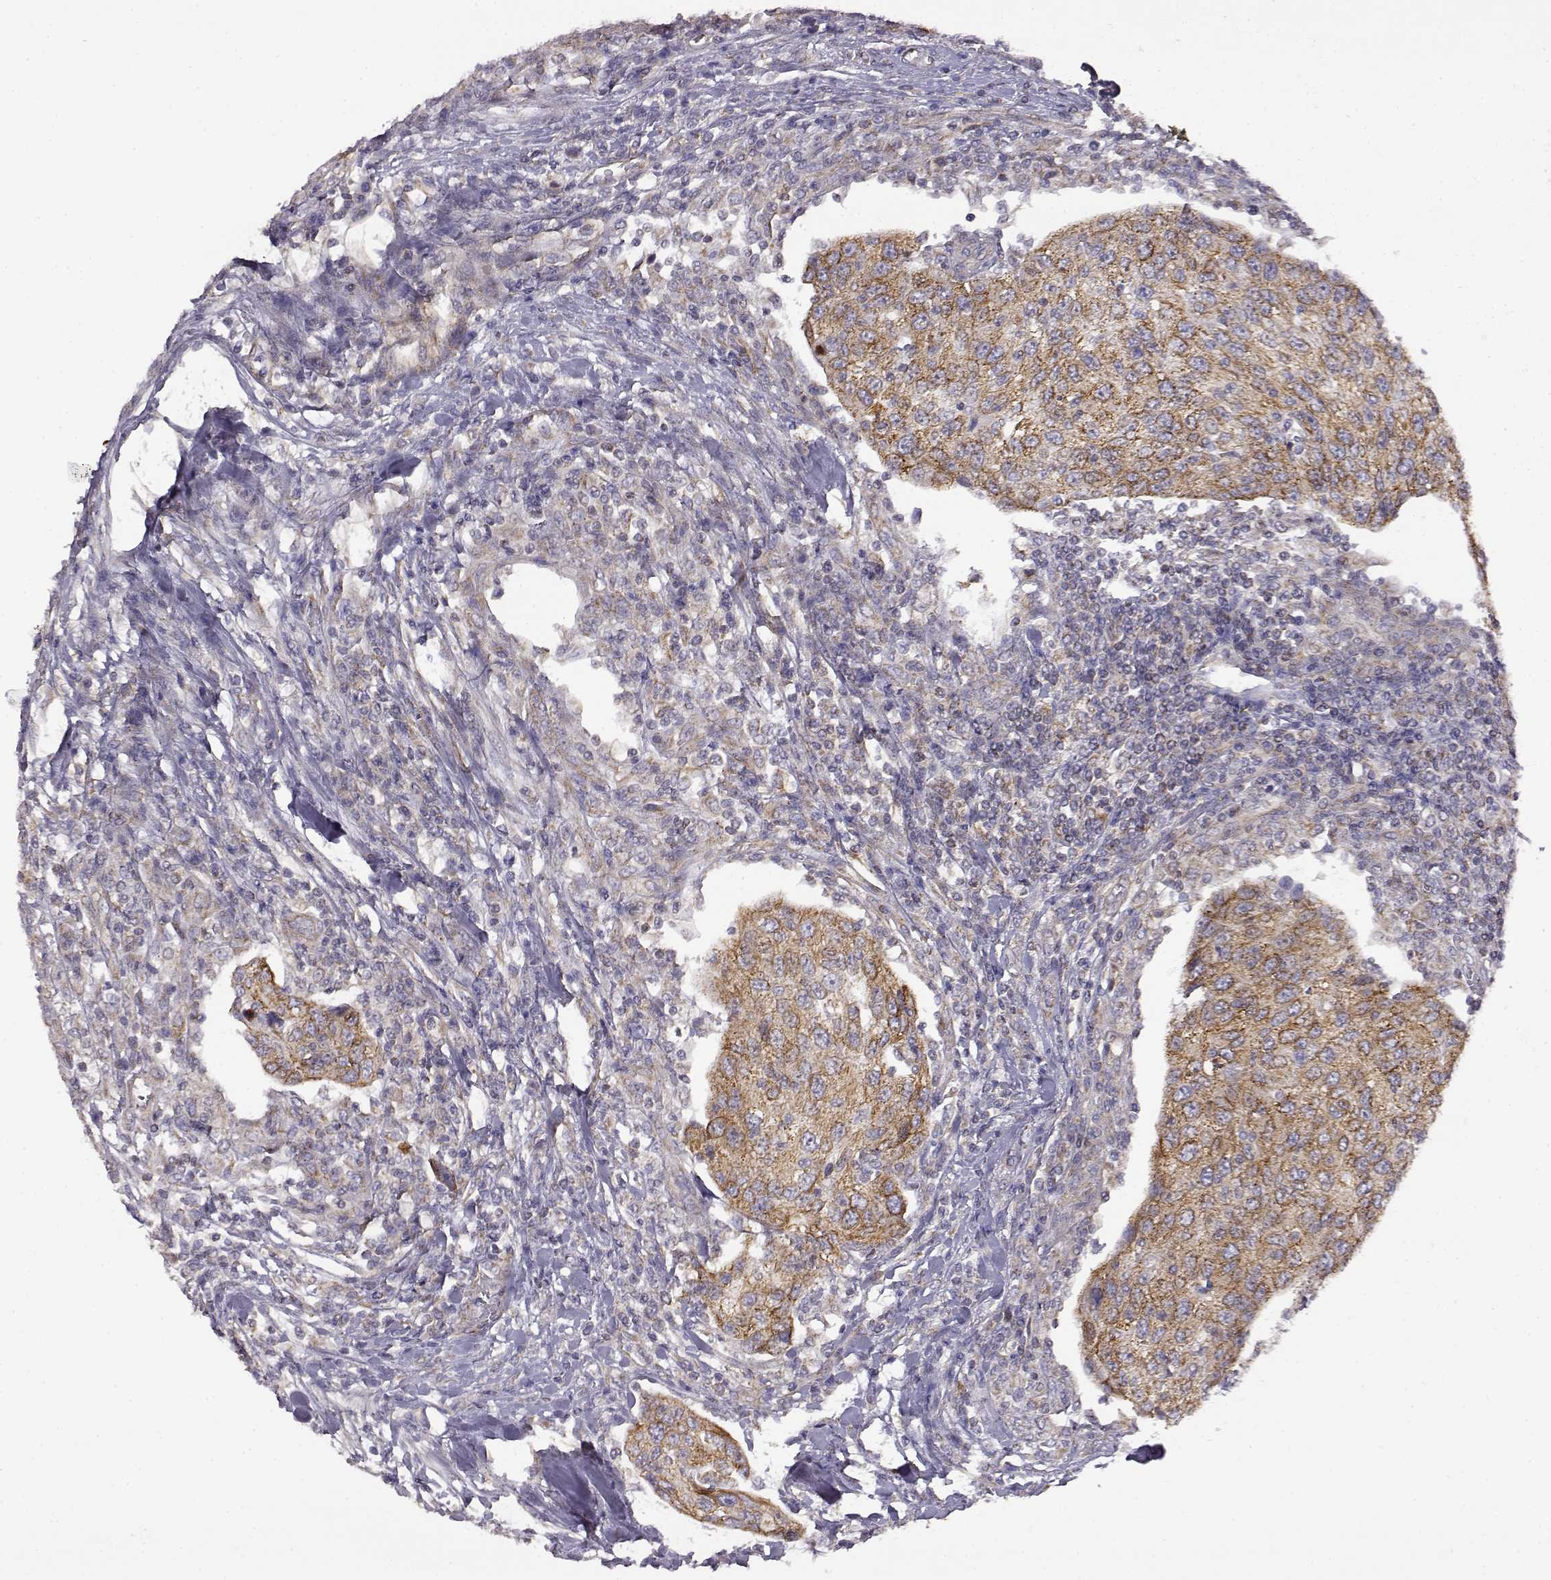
{"staining": {"intensity": "moderate", "quantity": "25%-75%", "location": "cytoplasmic/membranous"}, "tissue": "urothelial cancer", "cell_type": "Tumor cells", "image_type": "cancer", "snomed": [{"axis": "morphology", "description": "Urothelial carcinoma, High grade"}, {"axis": "topography", "description": "Urinary bladder"}], "caption": "This is a photomicrograph of immunohistochemistry (IHC) staining of urothelial carcinoma (high-grade), which shows moderate positivity in the cytoplasmic/membranous of tumor cells.", "gene": "DDC", "patient": {"sex": "female", "age": 78}}